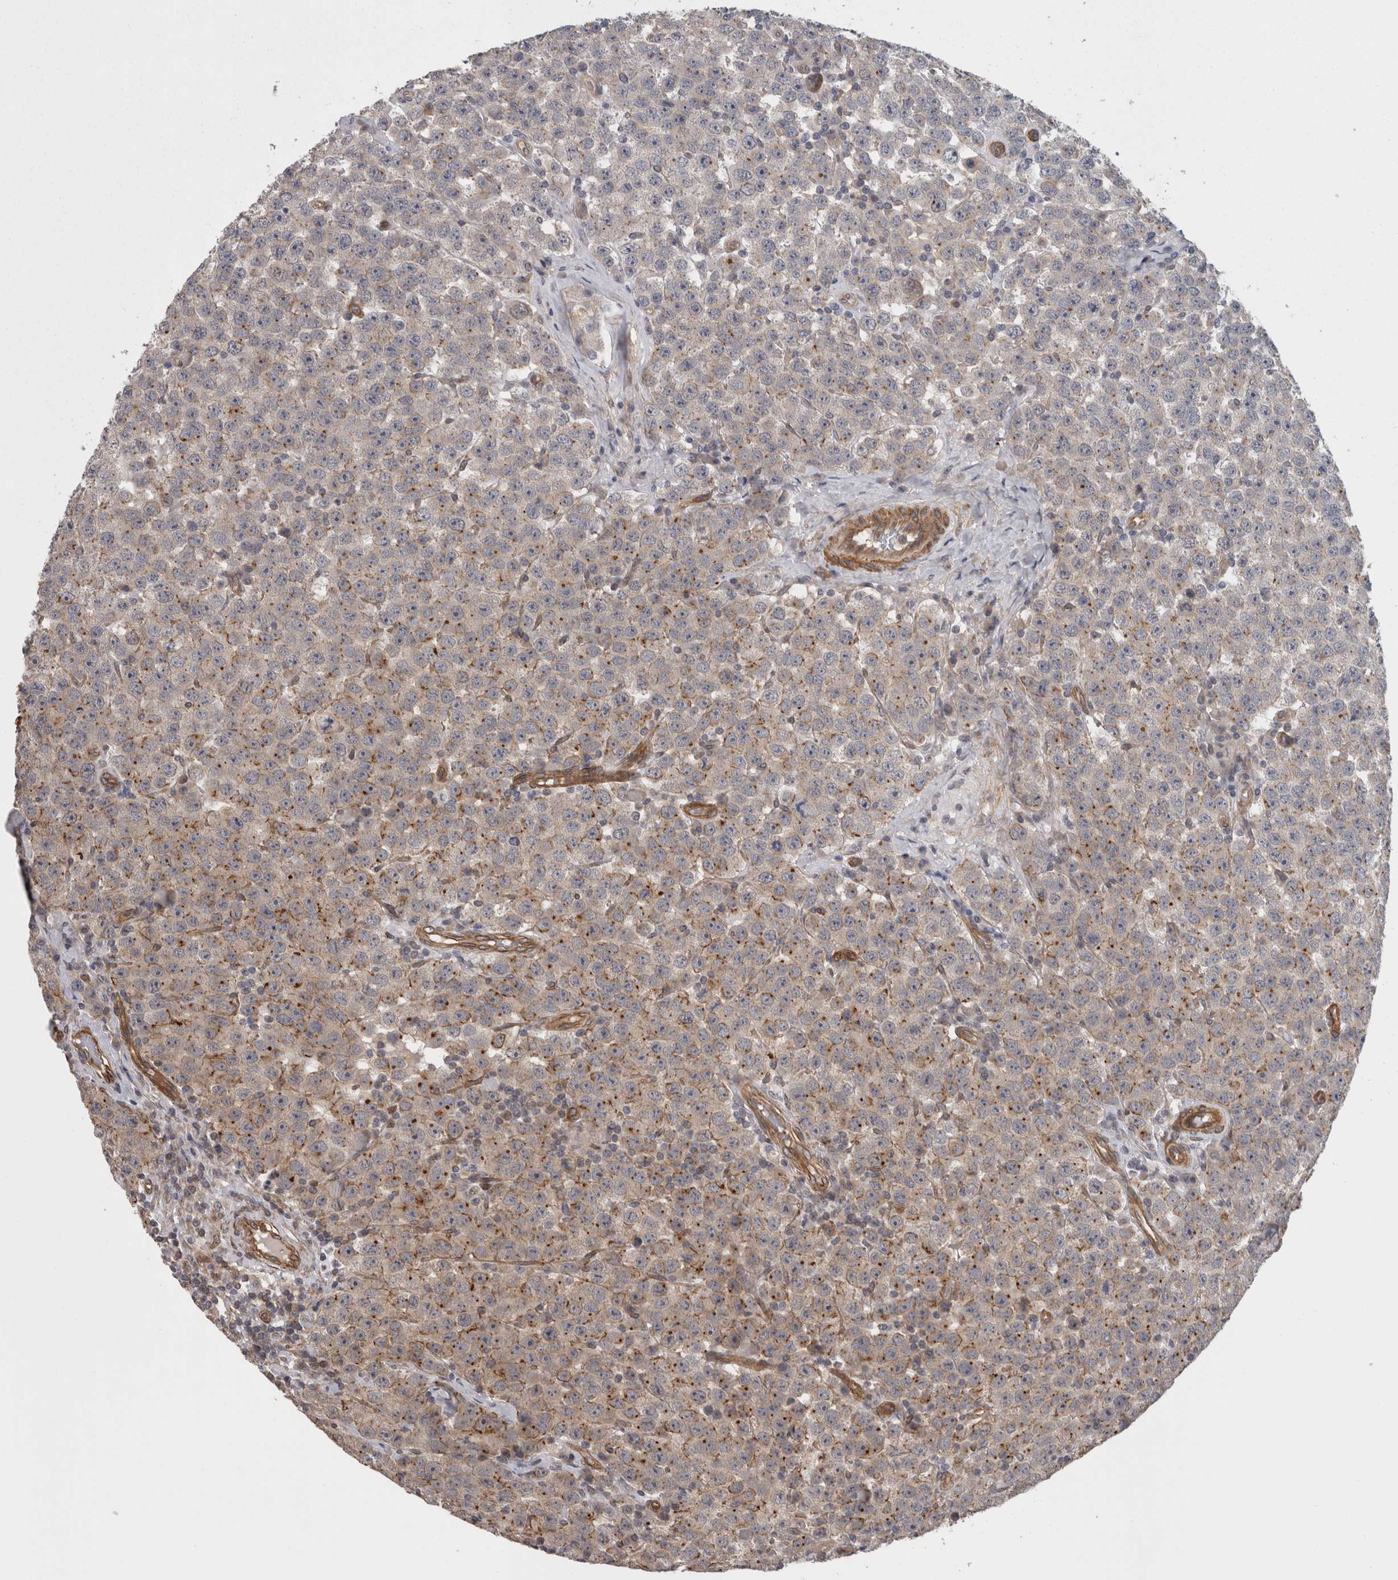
{"staining": {"intensity": "moderate", "quantity": "<25%", "location": "cytoplasmic/membranous"}, "tissue": "testis cancer", "cell_type": "Tumor cells", "image_type": "cancer", "snomed": [{"axis": "morphology", "description": "Seminoma, NOS"}, {"axis": "topography", "description": "Testis"}], "caption": "The histopathology image reveals staining of seminoma (testis), revealing moderate cytoplasmic/membranous protein staining (brown color) within tumor cells. (DAB IHC with brightfield microscopy, high magnification).", "gene": "RMDN1", "patient": {"sex": "male", "age": 28}}